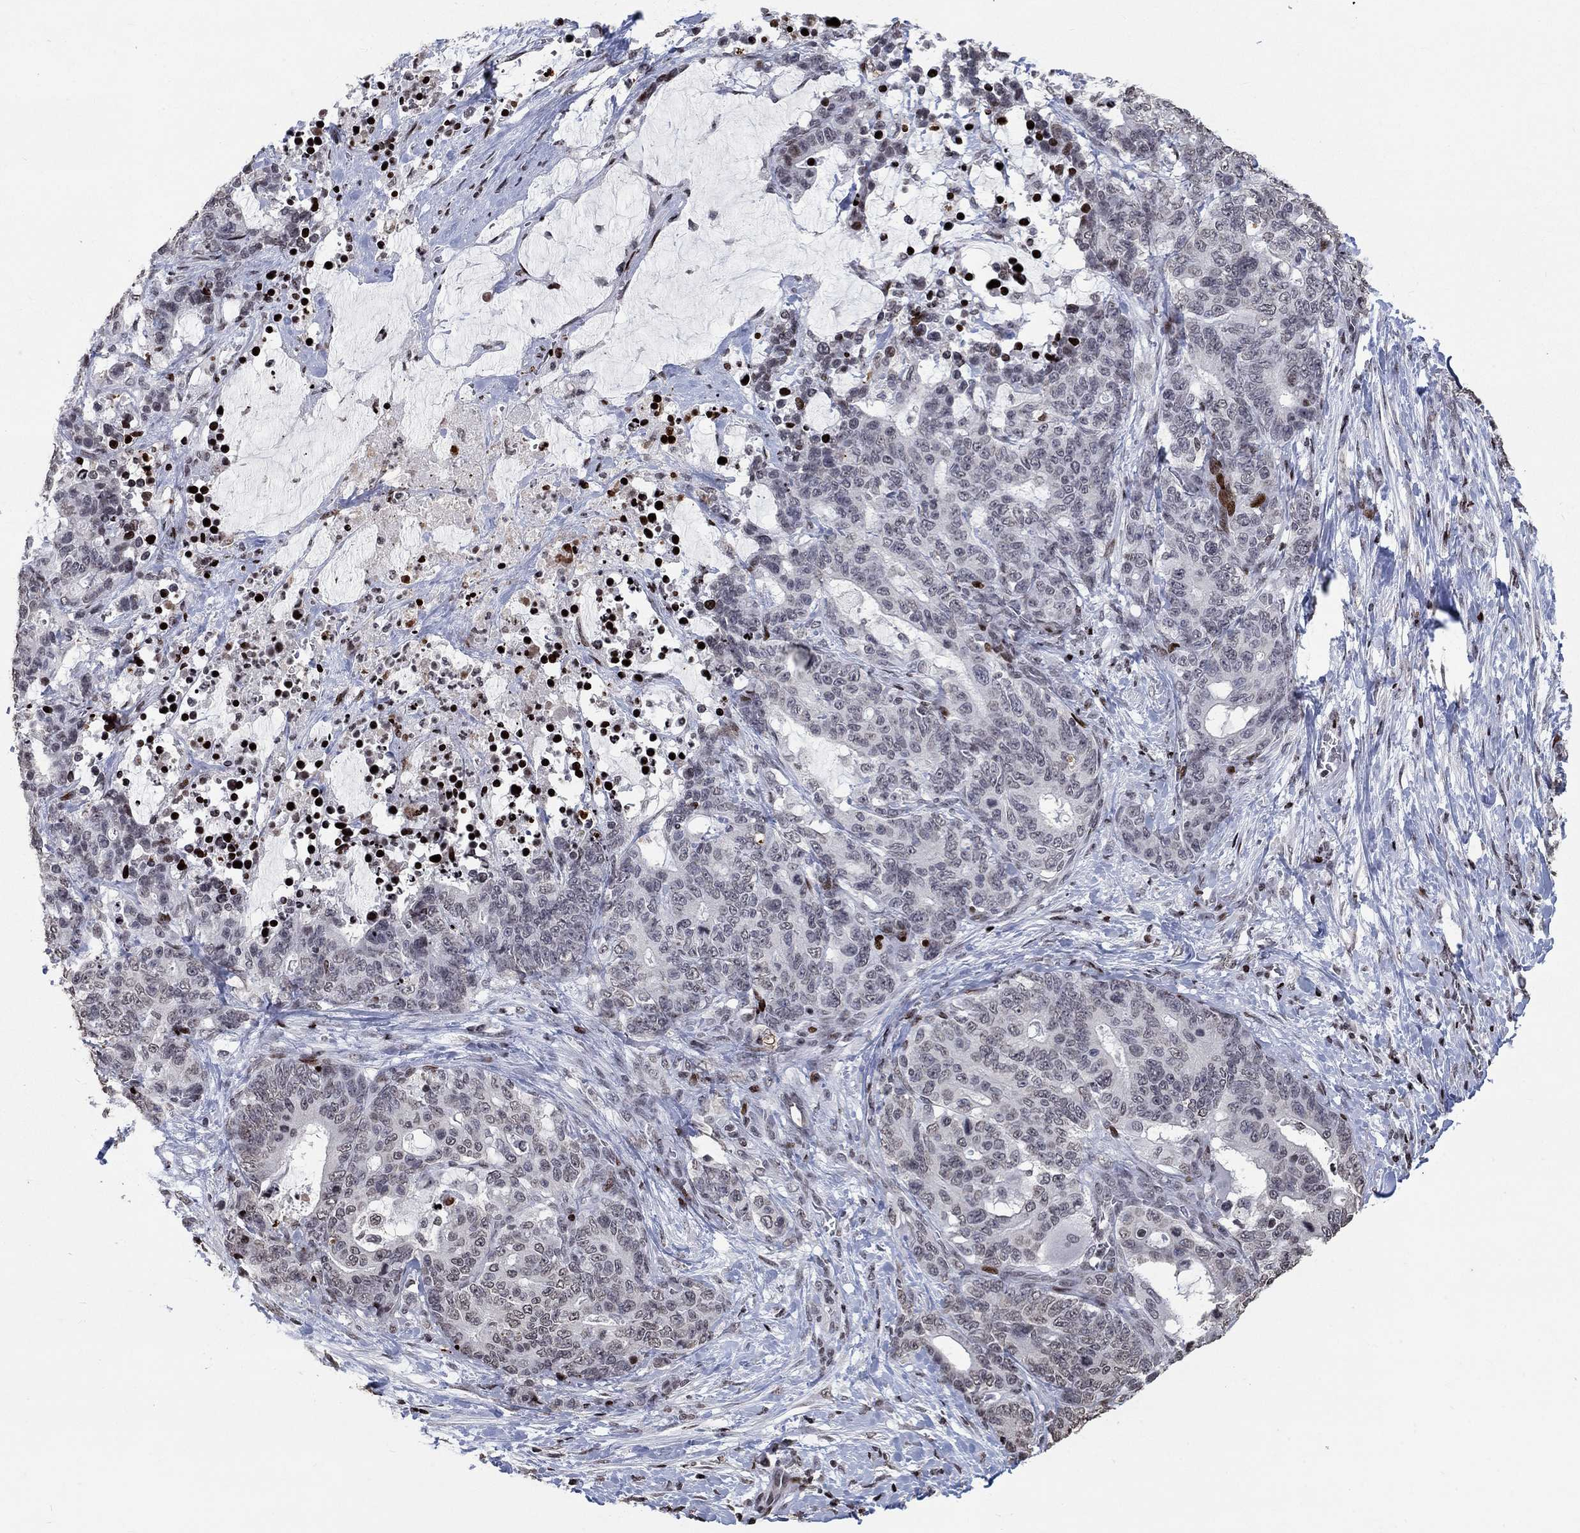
{"staining": {"intensity": "negative", "quantity": "none", "location": "none"}, "tissue": "stomach cancer", "cell_type": "Tumor cells", "image_type": "cancer", "snomed": [{"axis": "morphology", "description": "Normal tissue, NOS"}, {"axis": "morphology", "description": "Adenocarcinoma, NOS"}, {"axis": "topography", "description": "Stomach"}], "caption": "This is an immunohistochemistry (IHC) image of stomach cancer. There is no staining in tumor cells.", "gene": "SRSF3", "patient": {"sex": "female", "age": 64}}